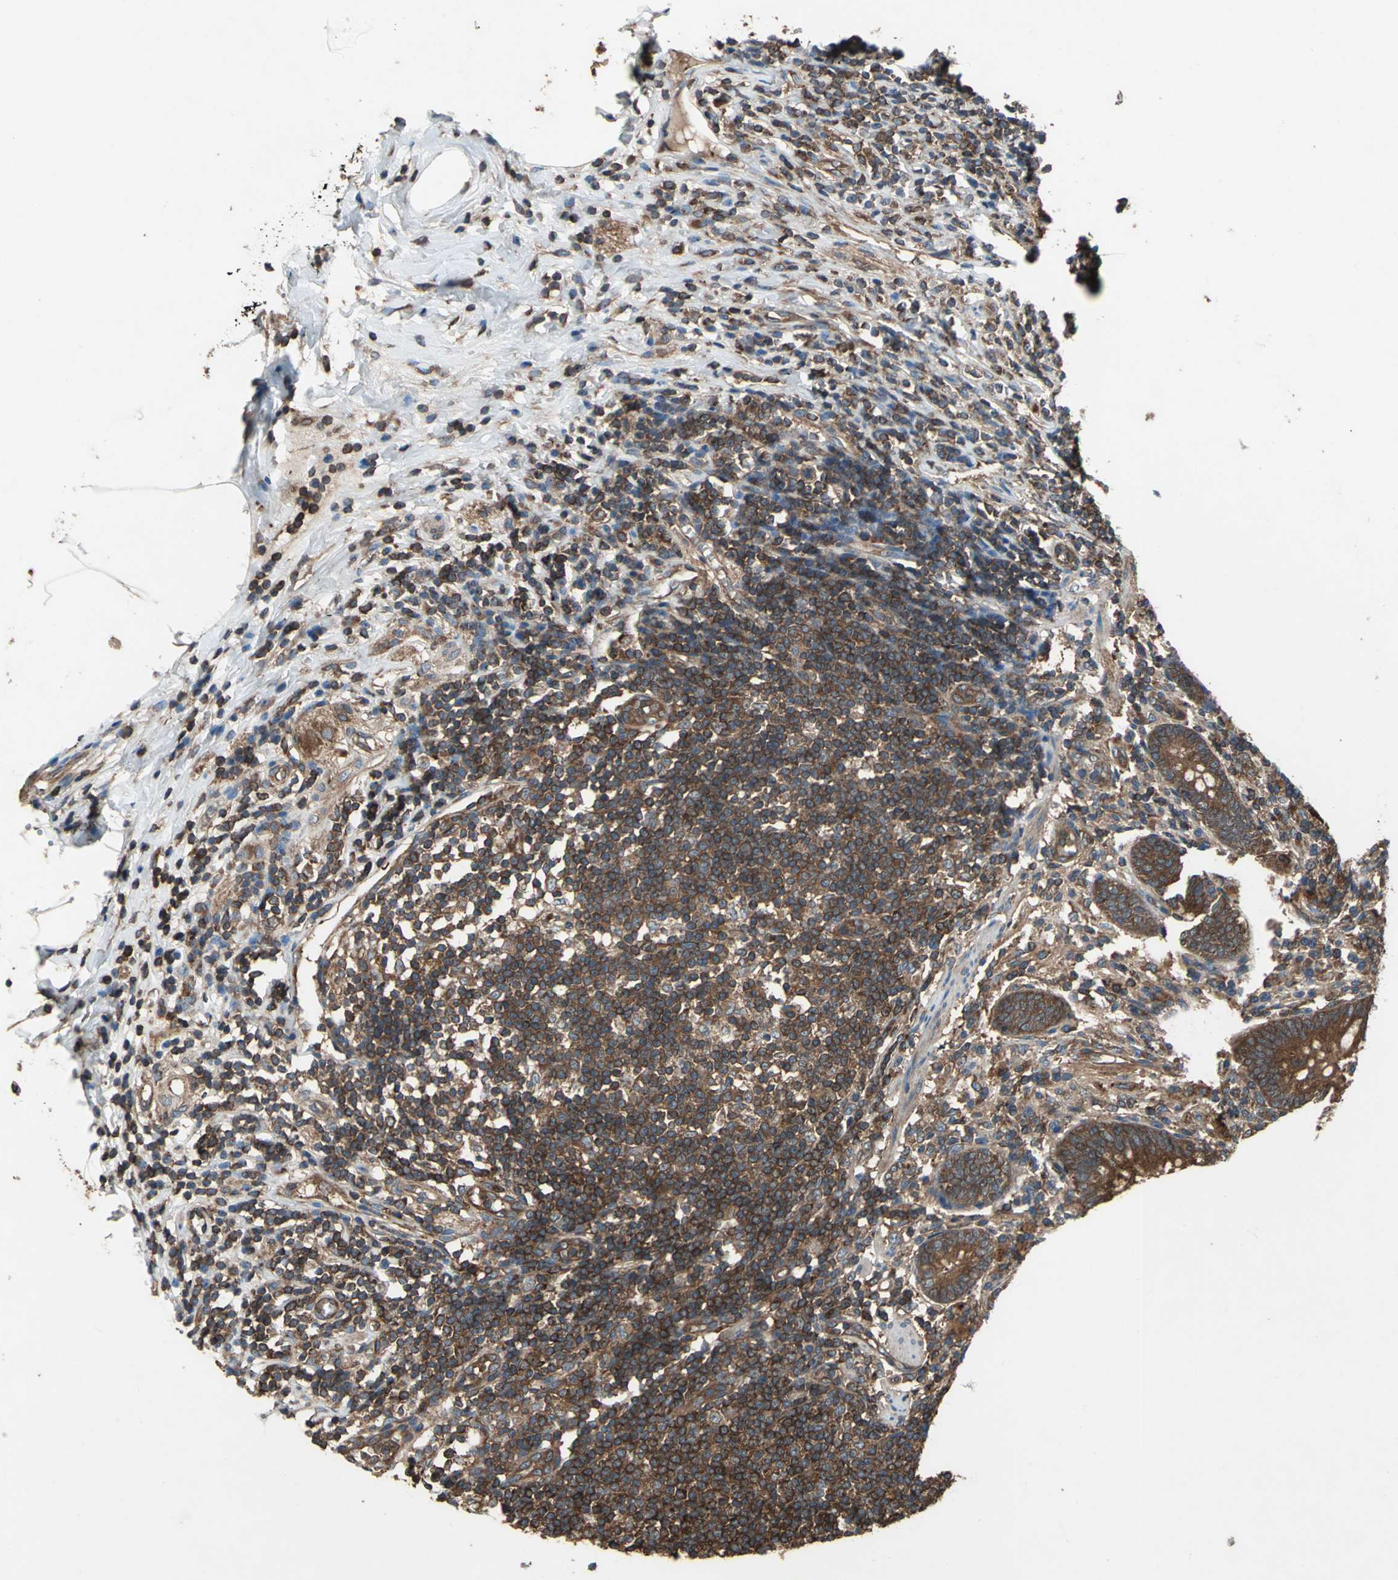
{"staining": {"intensity": "strong", "quantity": ">75%", "location": "cytoplasmic/membranous"}, "tissue": "appendix", "cell_type": "Glandular cells", "image_type": "normal", "snomed": [{"axis": "morphology", "description": "Normal tissue, NOS"}, {"axis": "morphology", "description": "Inflammation, NOS"}, {"axis": "topography", "description": "Appendix"}], "caption": "Immunohistochemistry staining of unremarkable appendix, which displays high levels of strong cytoplasmic/membranous staining in approximately >75% of glandular cells indicating strong cytoplasmic/membranous protein positivity. The staining was performed using DAB (brown) for protein detection and nuclei were counterstained in hematoxylin (blue).", "gene": "CAPN1", "patient": {"sex": "male", "age": 46}}